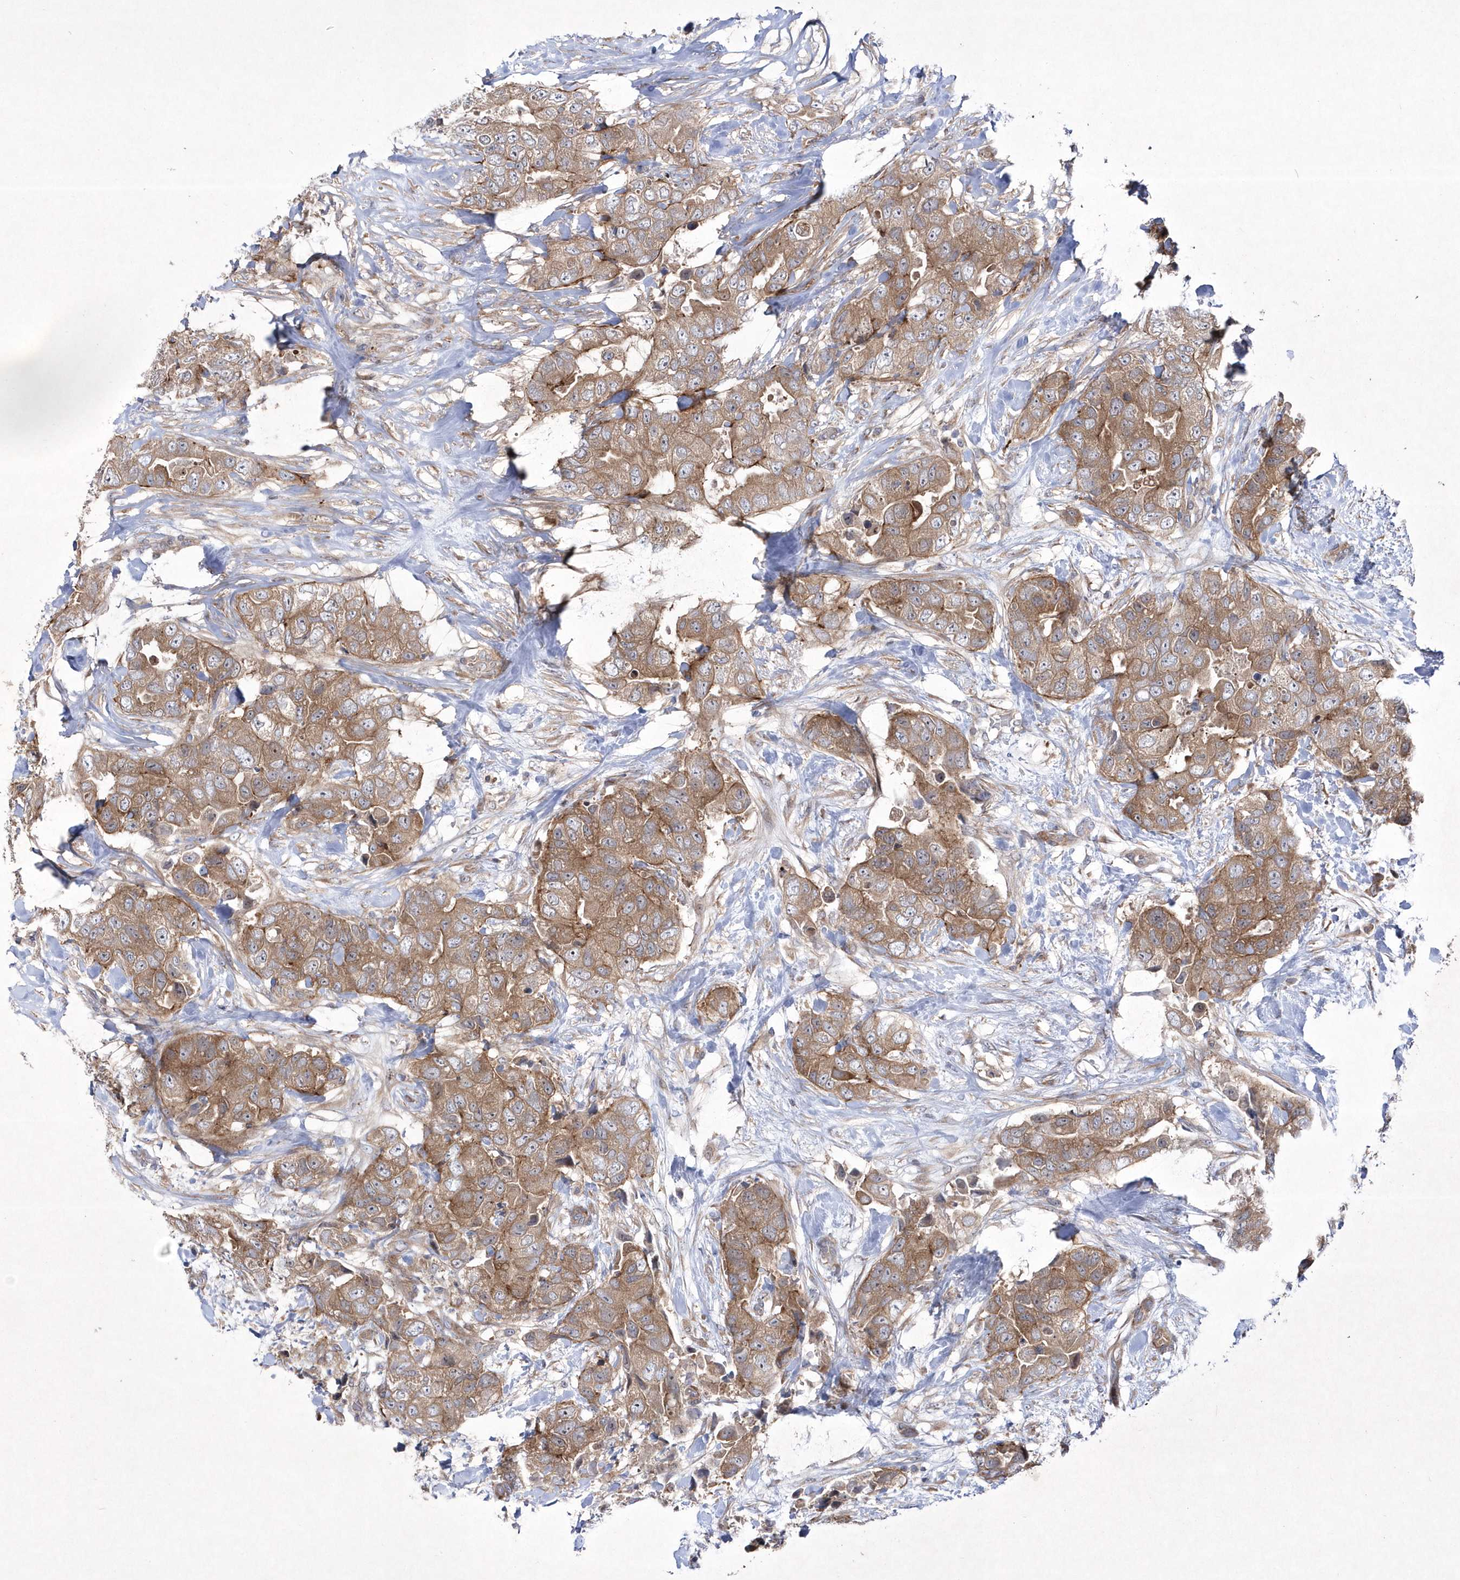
{"staining": {"intensity": "moderate", "quantity": ">75%", "location": "cytoplasmic/membranous"}, "tissue": "breast cancer", "cell_type": "Tumor cells", "image_type": "cancer", "snomed": [{"axis": "morphology", "description": "Duct carcinoma"}, {"axis": "topography", "description": "Breast"}], "caption": "Breast invasive ductal carcinoma stained with a brown dye shows moderate cytoplasmic/membranous positive positivity in about >75% of tumor cells.", "gene": "DSPP", "patient": {"sex": "female", "age": 62}}